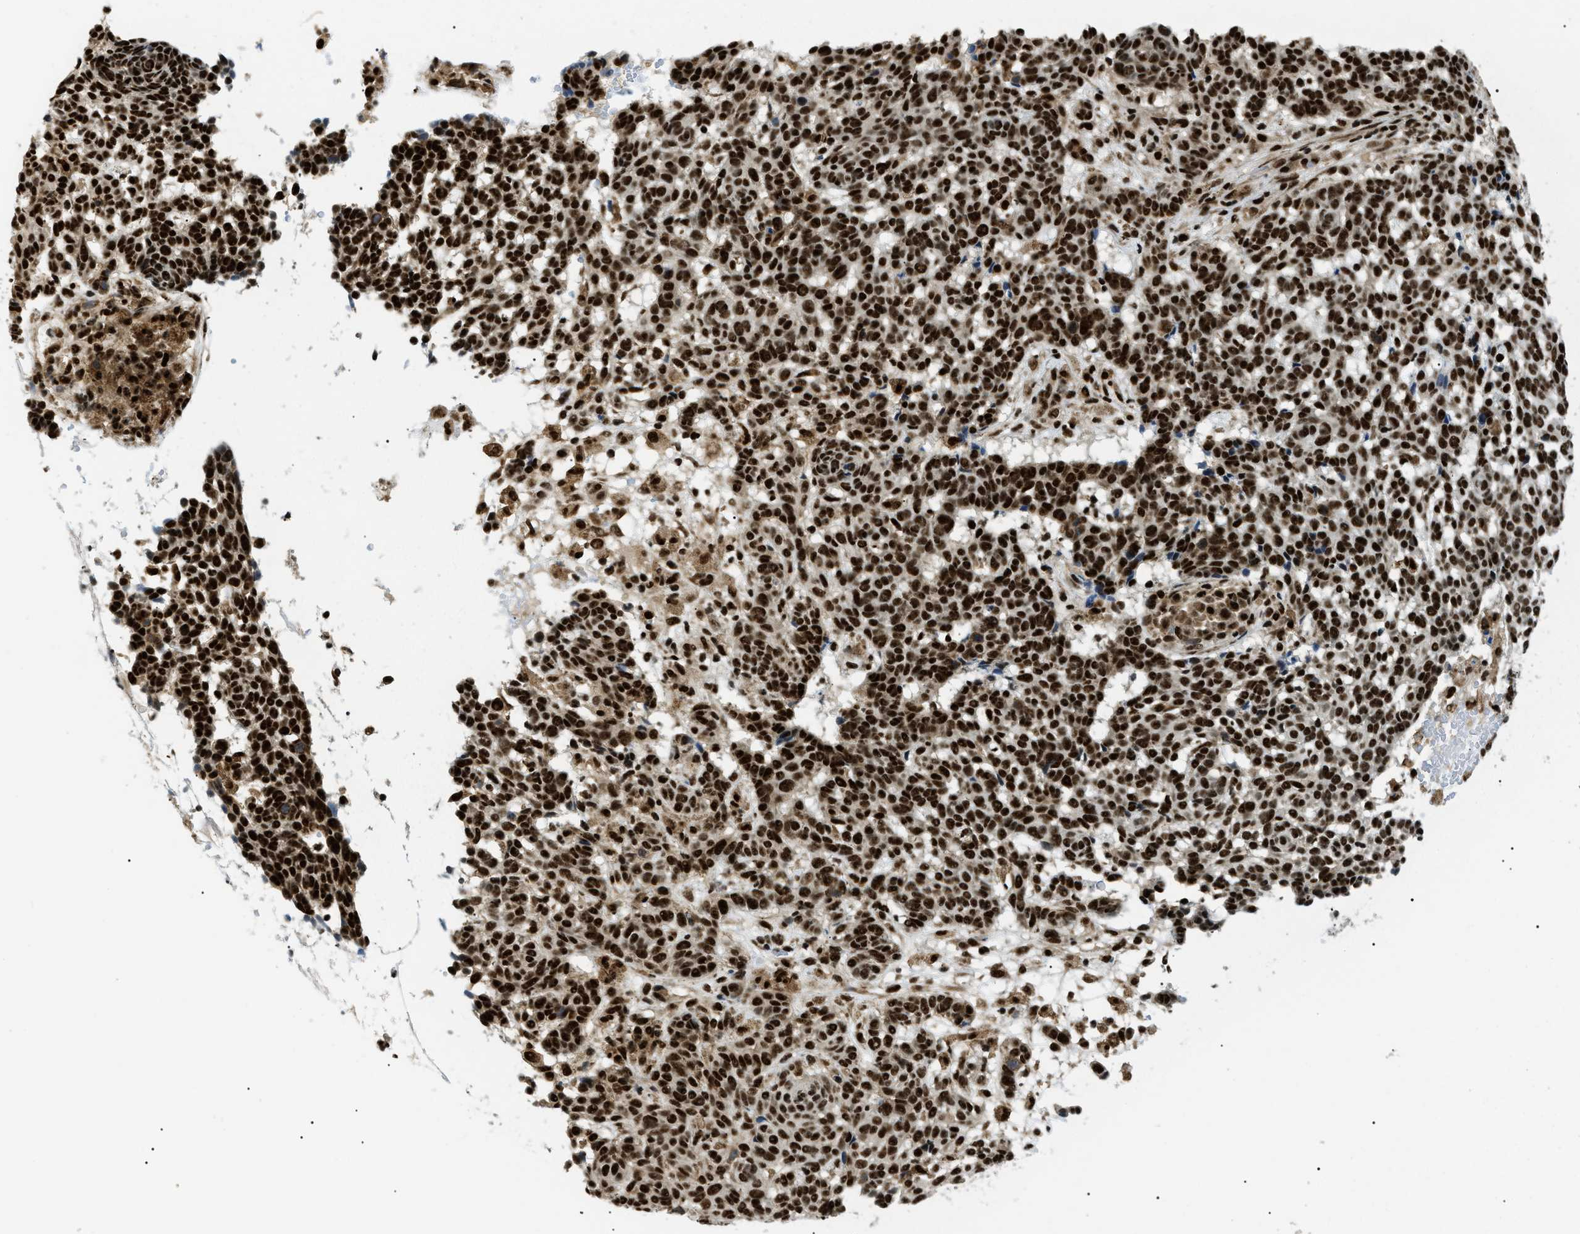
{"staining": {"intensity": "strong", "quantity": ">75%", "location": "nuclear"}, "tissue": "skin cancer", "cell_type": "Tumor cells", "image_type": "cancer", "snomed": [{"axis": "morphology", "description": "Basal cell carcinoma"}, {"axis": "topography", "description": "Skin"}], "caption": "Approximately >75% of tumor cells in basal cell carcinoma (skin) display strong nuclear protein positivity as visualized by brown immunohistochemical staining.", "gene": "CWC25", "patient": {"sex": "male", "age": 85}}